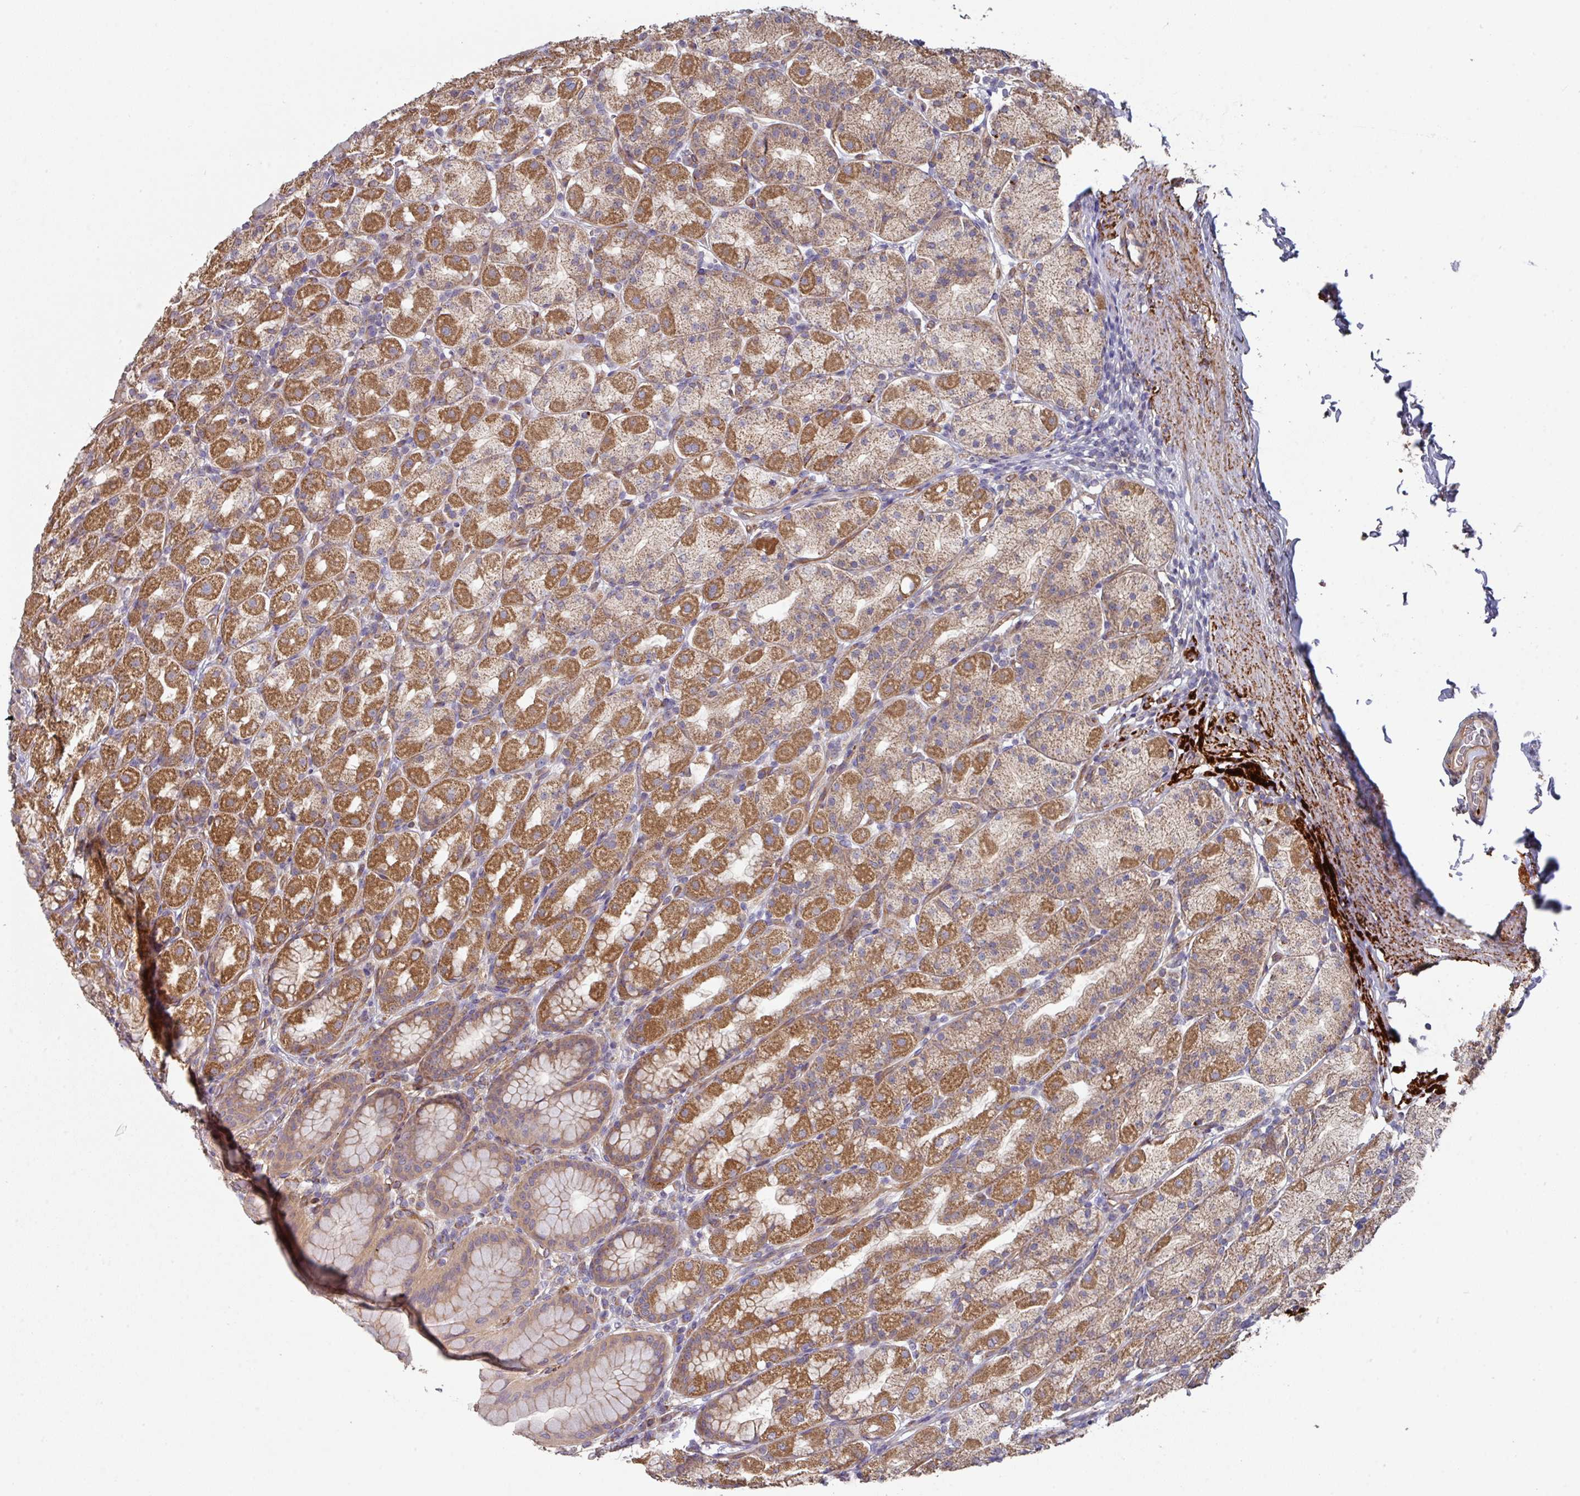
{"staining": {"intensity": "moderate", "quantity": ">75%", "location": "cytoplasmic/membranous"}, "tissue": "stomach", "cell_type": "Glandular cells", "image_type": "normal", "snomed": [{"axis": "morphology", "description": "Normal tissue, NOS"}, {"axis": "topography", "description": "Stomach, upper"}, {"axis": "topography", "description": "Stomach"}], "caption": "Stomach stained with immunohistochemistry reveals moderate cytoplasmic/membranous expression in about >75% of glandular cells.", "gene": "DCAF12L1", "patient": {"sex": "male", "age": 68}}